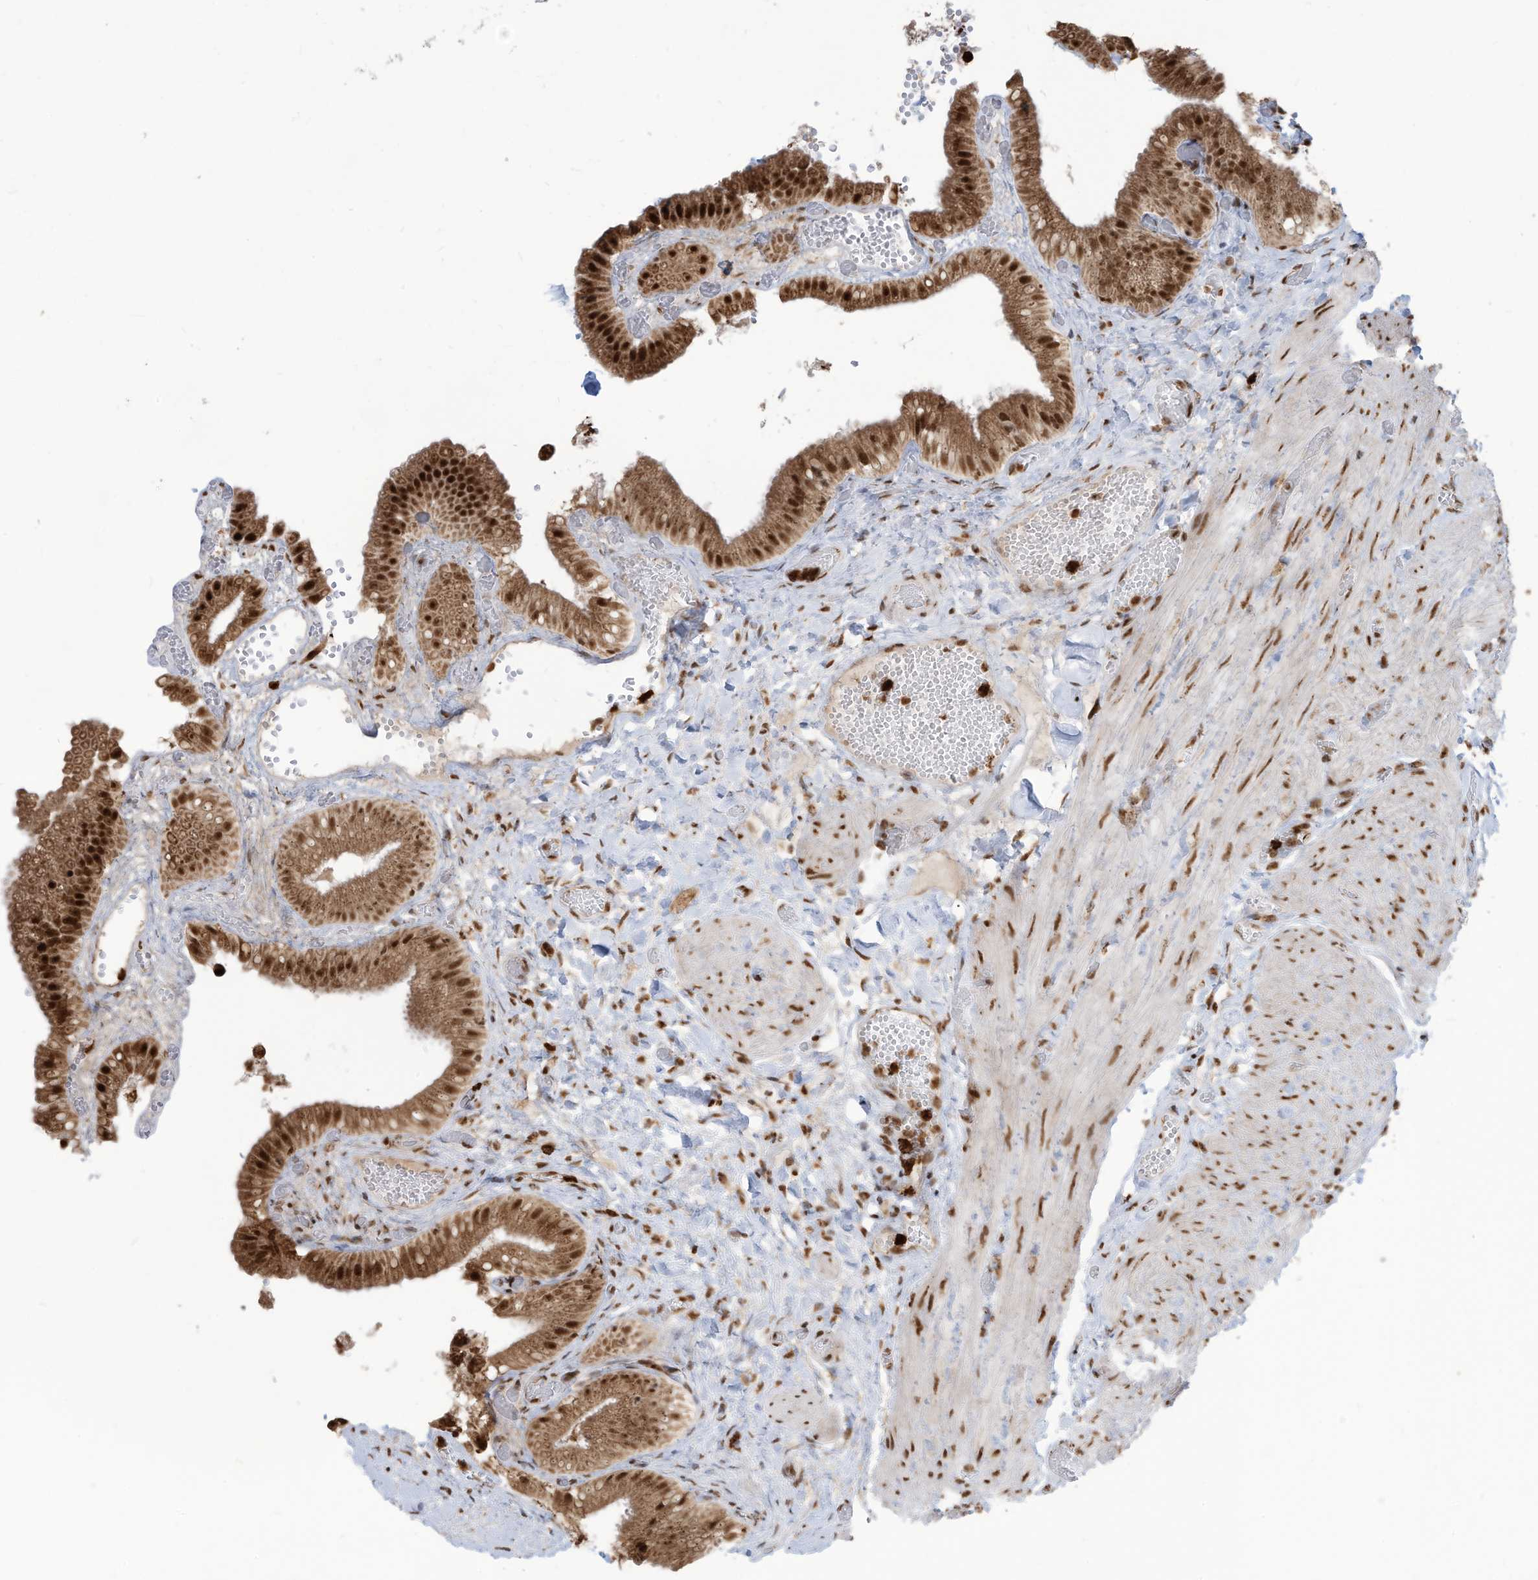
{"staining": {"intensity": "strong", "quantity": ">75%", "location": "cytoplasmic/membranous,nuclear"}, "tissue": "gallbladder", "cell_type": "Glandular cells", "image_type": "normal", "snomed": [{"axis": "morphology", "description": "Normal tissue, NOS"}, {"axis": "topography", "description": "Gallbladder"}], "caption": "Immunohistochemistry (IHC) of unremarkable gallbladder displays high levels of strong cytoplasmic/membranous,nuclear positivity in approximately >75% of glandular cells.", "gene": "LBH", "patient": {"sex": "female", "age": 64}}